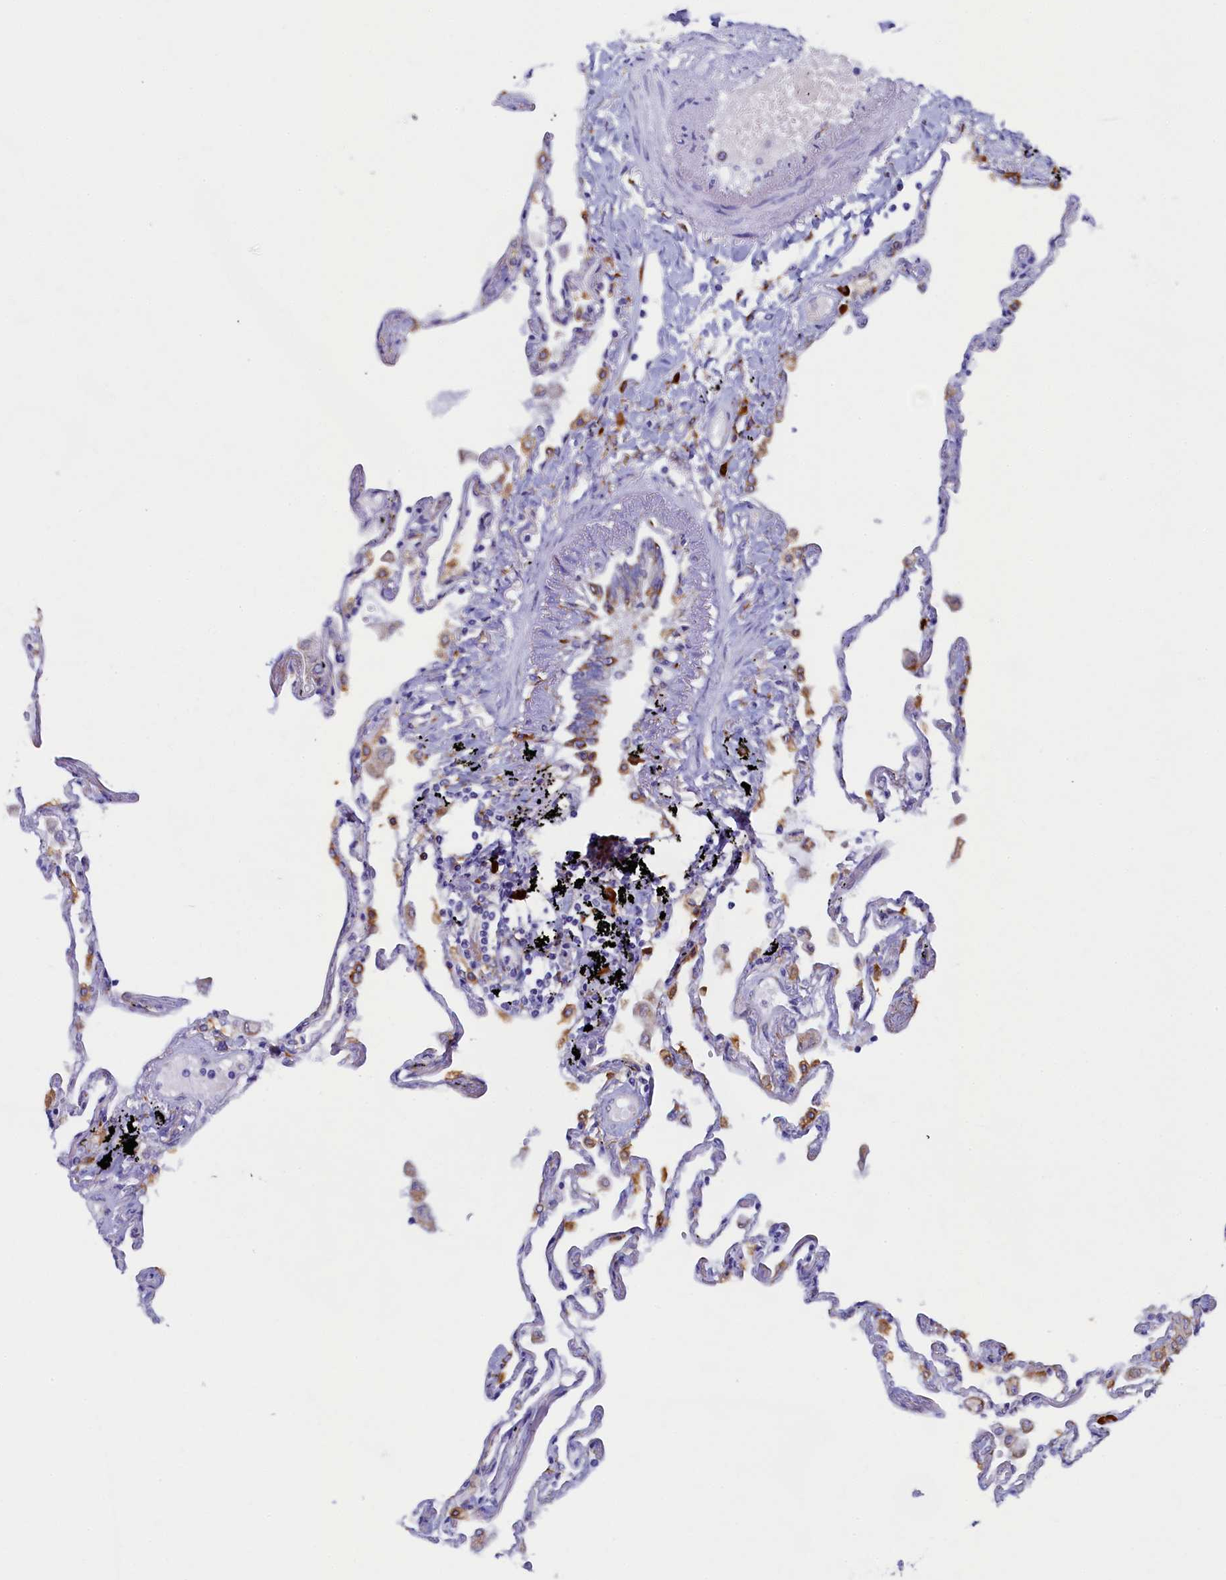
{"staining": {"intensity": "moderate", "quantity": "<25%", "location": "cytoplasmic/membranous"}, "tissue": "lung", "cell_type": "Alveolar cells", "image_type": "normal", "snomed": [{"axis": "morphology", "description": "Normal tissue, NOS"}, {"axis": "topography", "description": "Lung"}], "caption": "A micrograph showing moderate cytoplasmic/membranous staining in approximately <25% of alveolar cells in unremarkable lung, as visualized by brown immunohistochemical staining.", "gene": "TMEM18", "patient": {"sex": "female", "age": 67}}